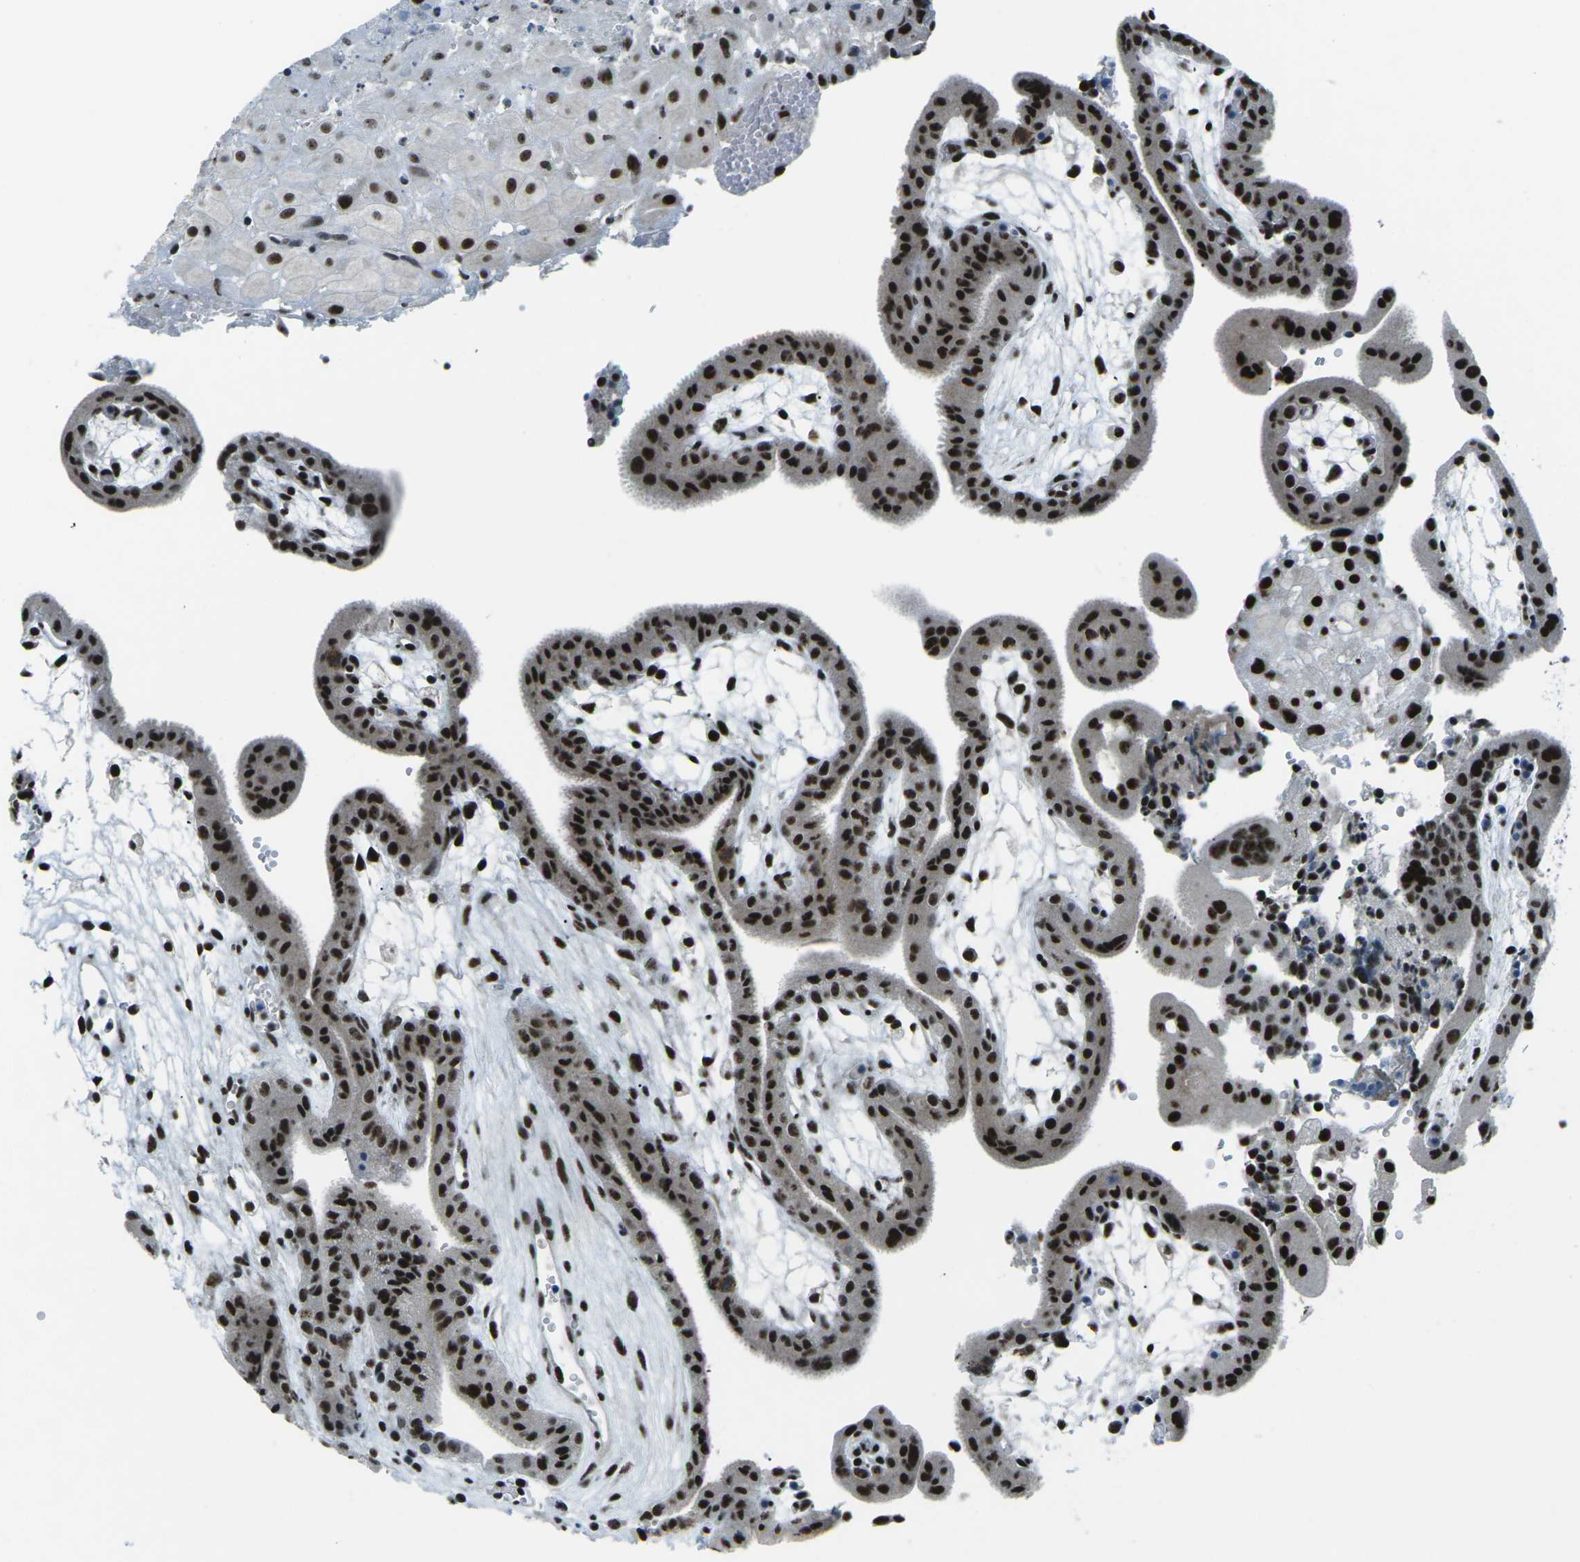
{"staining": {"intensity": "moderate", "quantity": ">75%", "location": "nuclear"}, "tissue": "placenta", "cell_type": "Decidual cells", "image_type": "normal", "snomed": [{"axis": "morphology", "description": "Normal tissue, NOS"}, {"axis": "topography", "description": "Placenta"}], "caption": "Protein positivity by immunohistochemistry (IHC) displays moderate nuclear staining in approximately >75% of decidual cells in benign placenta. The protein of interest is stained brown, and the nuclei are stained in blue (DAB (3,3'-diaminobenzidine) IHC with brightfield microscopy, high magnification).", "gene": "RBL2", "patient": {"sex": "female", "age": 18}}